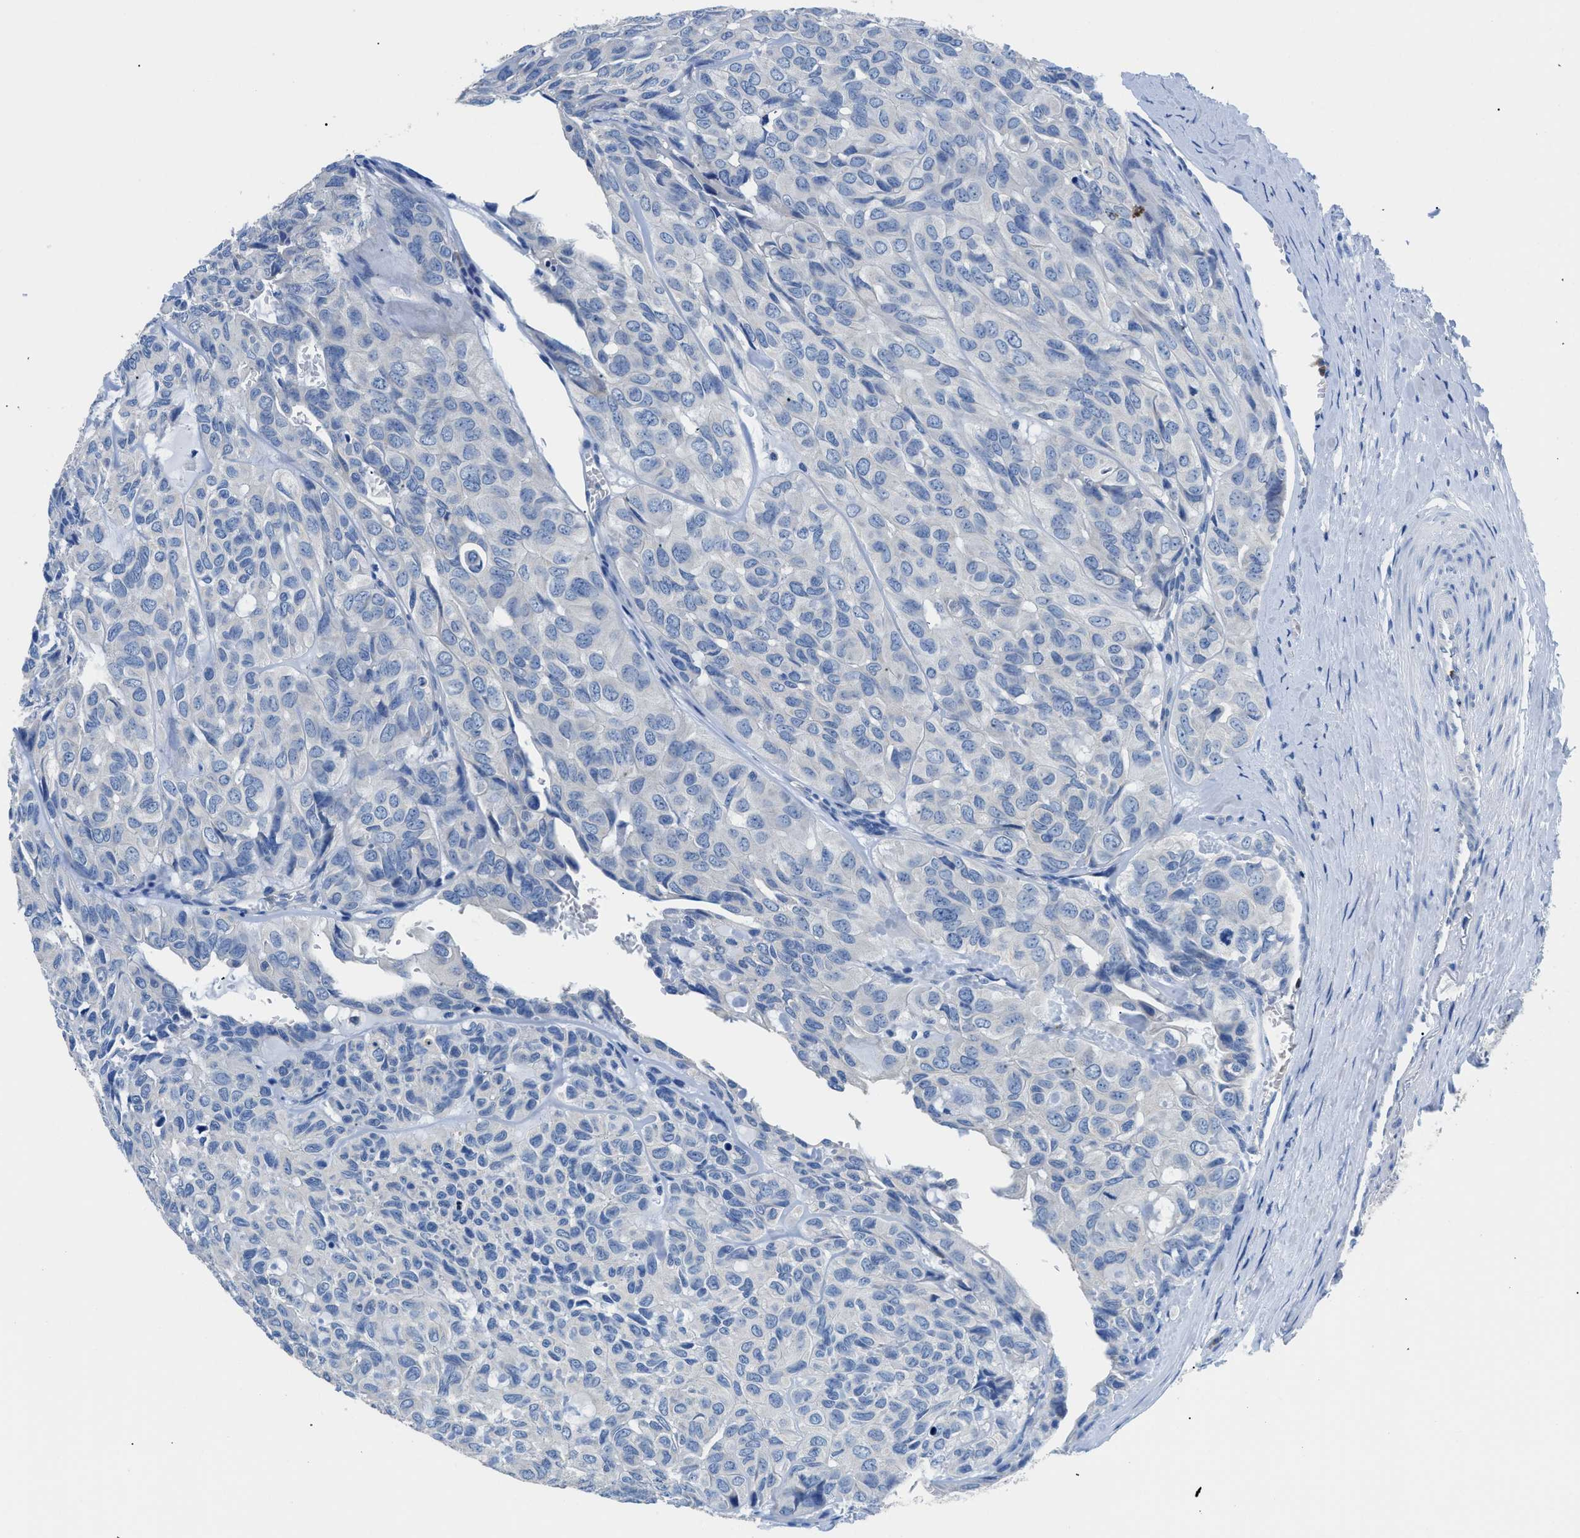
{"staining": {"intensity": "negative", "quantity": "none", "location": "none"}, "tissue": "head and neck cancer", "cell_type": "Tumor cells", "image_type": "cancer", "snomed": [{"axis": "morphology", "description": "Adenocarcinoma, NOS"}, {"axis": "topography", "description": "Salivary gland, NOS"}, {"axis": "topography", "description": "Head-Neck"}], "caption": "This image is of head and neck cancer (adenocarcinoma) stained with IHC to label a protein in brown with the nuclei are counter-stained blue. There is no positivity in tumor cells.", "gene": "NEB", "patient": {"sex": "female", "age": 76}}